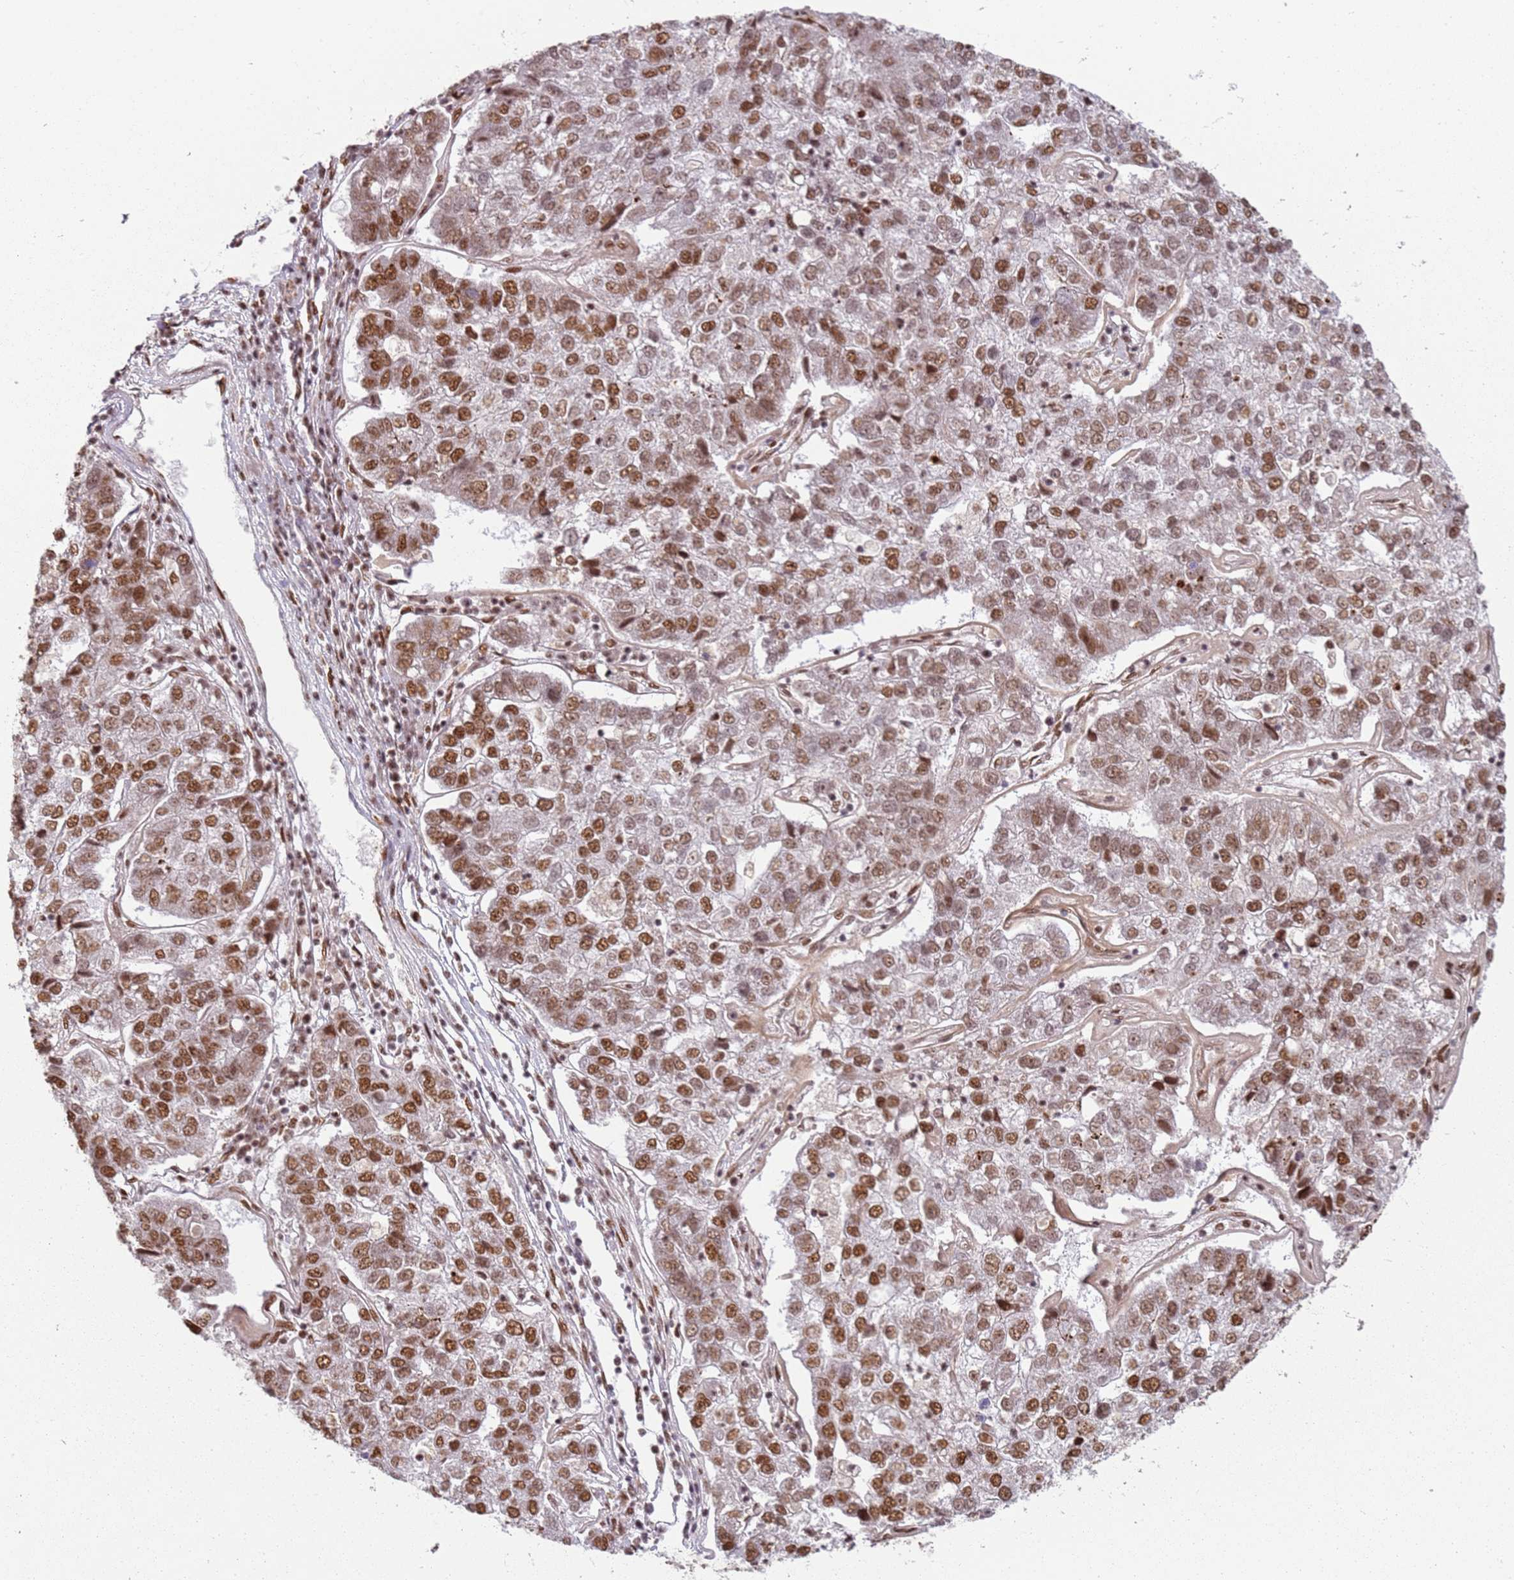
{"staining": {"intensity": "moderate", "quantity": ">75%", "location": "nuclear"}, "tissue": "pancreatic cancer", "cell_type": "Tumor cells", "image_type": "cancer", "snomed": [{"axis": "morphology", "description": "Adenocarcinoma, NOS"}, {"axis": "topography", "description": "Pancreas"}], "caption": "Pancreatic adenocarcinoma stained with DAB (3,3'-diaminobenzidine) immunohistochemistry (IHC) displays medium levels of moderate nuclear staining in approximately >75% of tumor cells.", "gene": "TENT4A", "patient": {"sex": "female", "age": 61}}